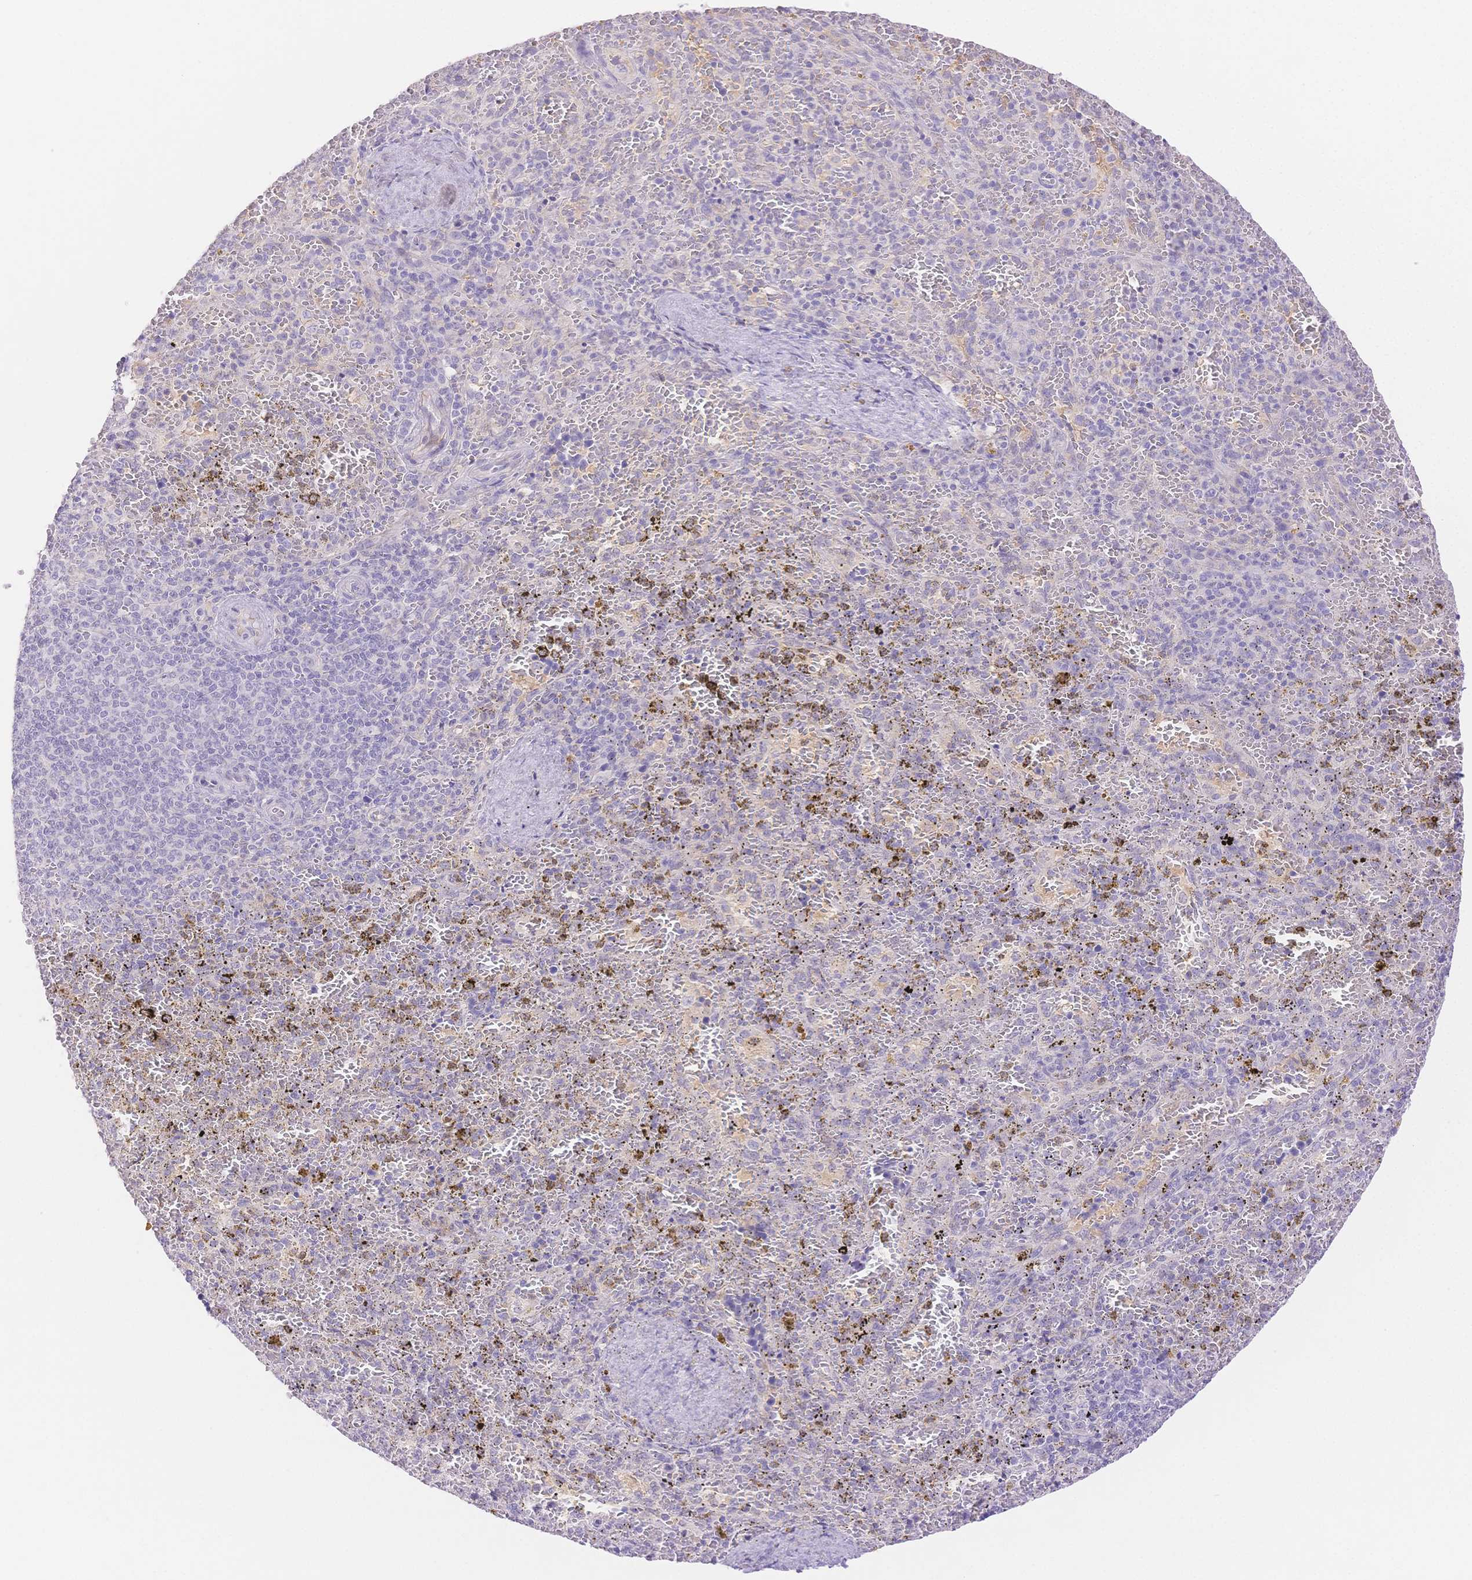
{"staining": {"intensity": "negative", "quantity": "none", "location": "none"}, "tissue": "spleen", "cell_type": "Cells in red pulp", "image_type": "normal", "snomed": [{"axis": "morphology", "description": "Normal tissue, NOS"}, {"axis": "topography", "description": "Spleen"}], "caption": "Spleen stained for a protein using immunohistochemistry (IHC) exhibits no positivity cells in red pulp.", "gene": "WDR54", "patient": {"sex": "female", "age": 50}}